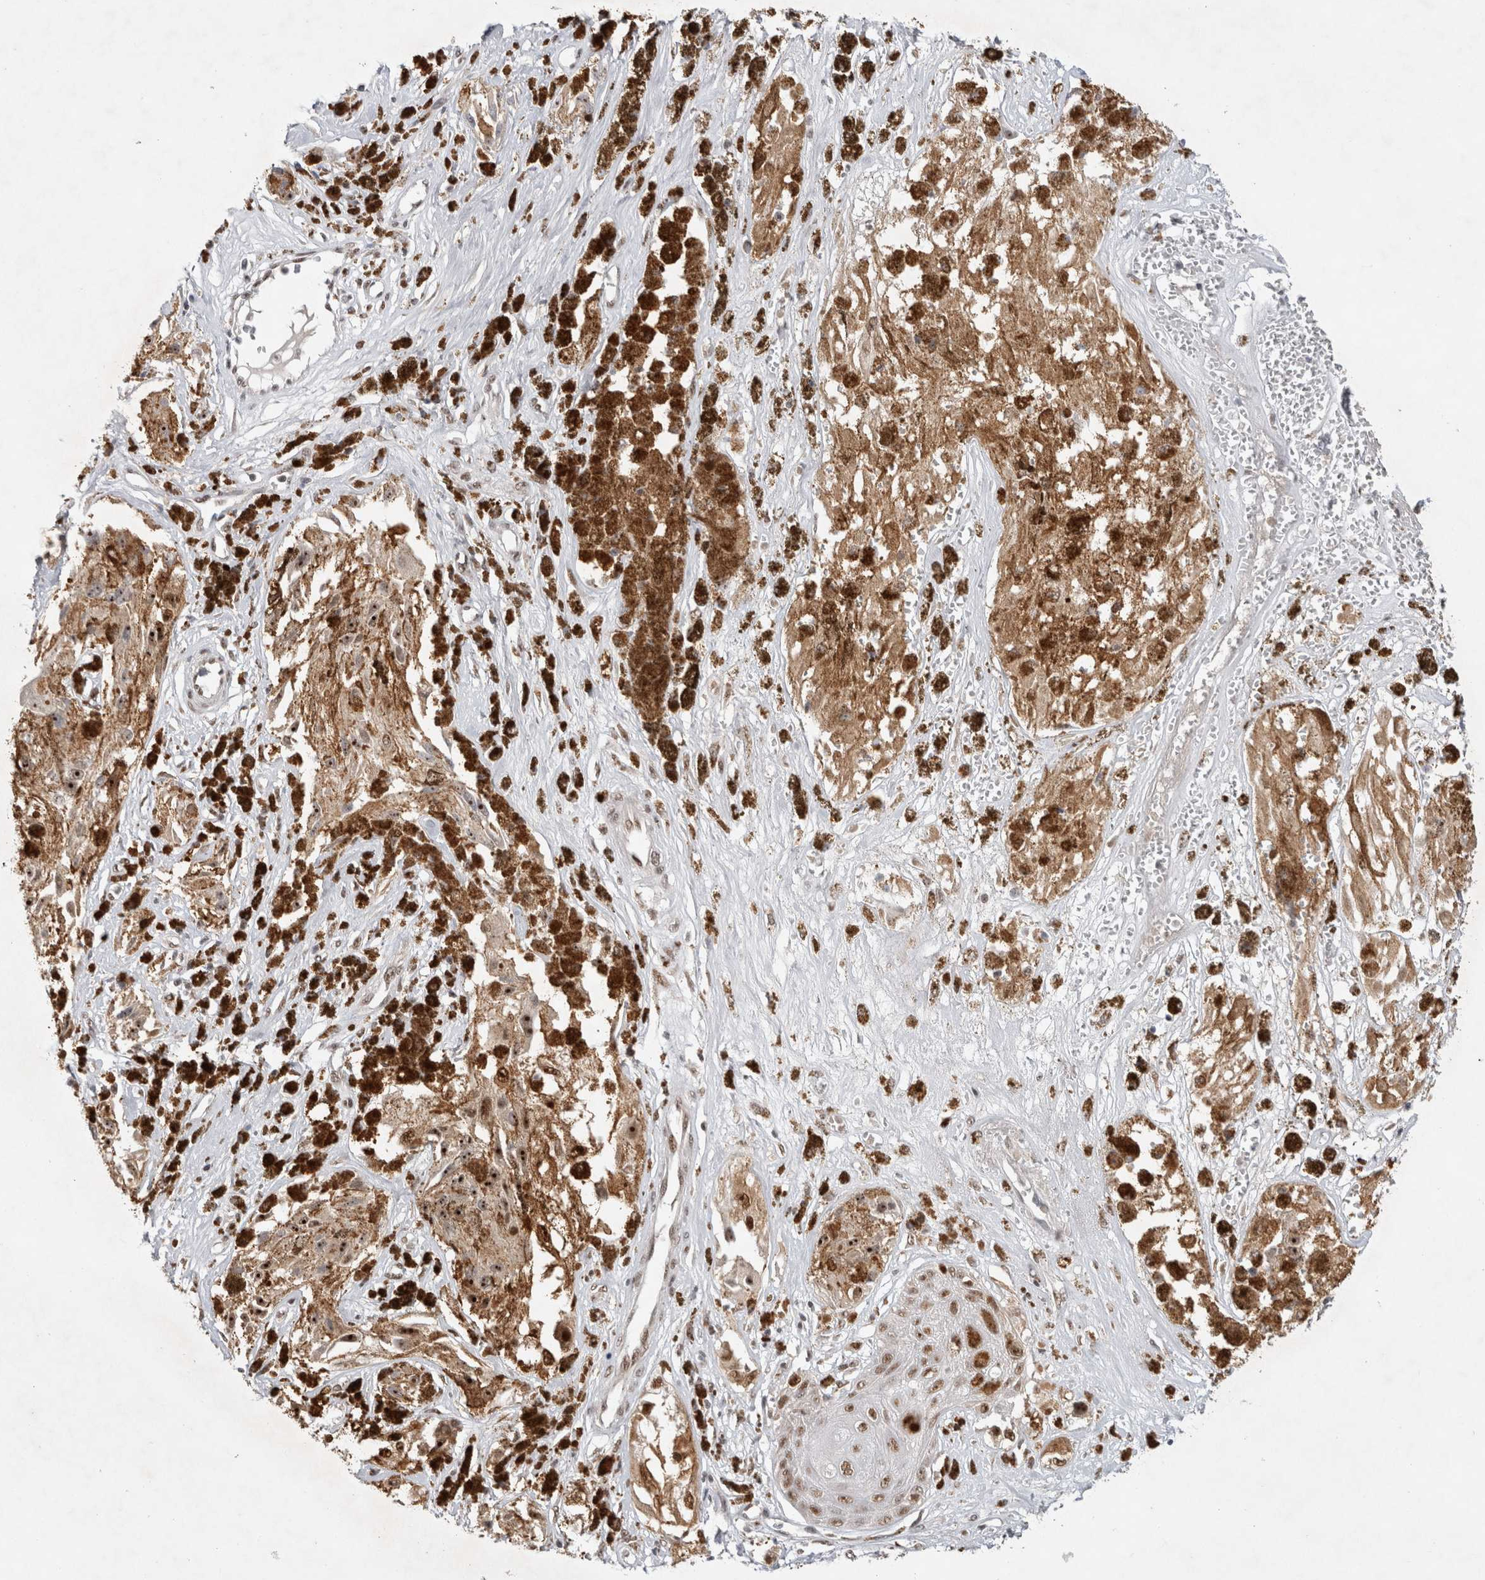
{"staining": {"intensity": "moderate", "quantity": ">75%", "location": "cytoplasmic/membranous,nuclear"}, "tissue": "melanoma", "cell_type": "Tumor cells", "image_type": "cancer", "snomed": [{"axis": "morphology", "description": "Malignant melanoma, NOS"}, {"axis": "topography", "description": "Skin"}], "caption": "Immunohistochemical staining of human malignant melanoma demonstrates medium levels of moderate cytoplasmic/membranous and nuclear staining in about >75% of tumor cells.", "gene": "HESX1", "patient": {"sex": "male", "age": 88}}